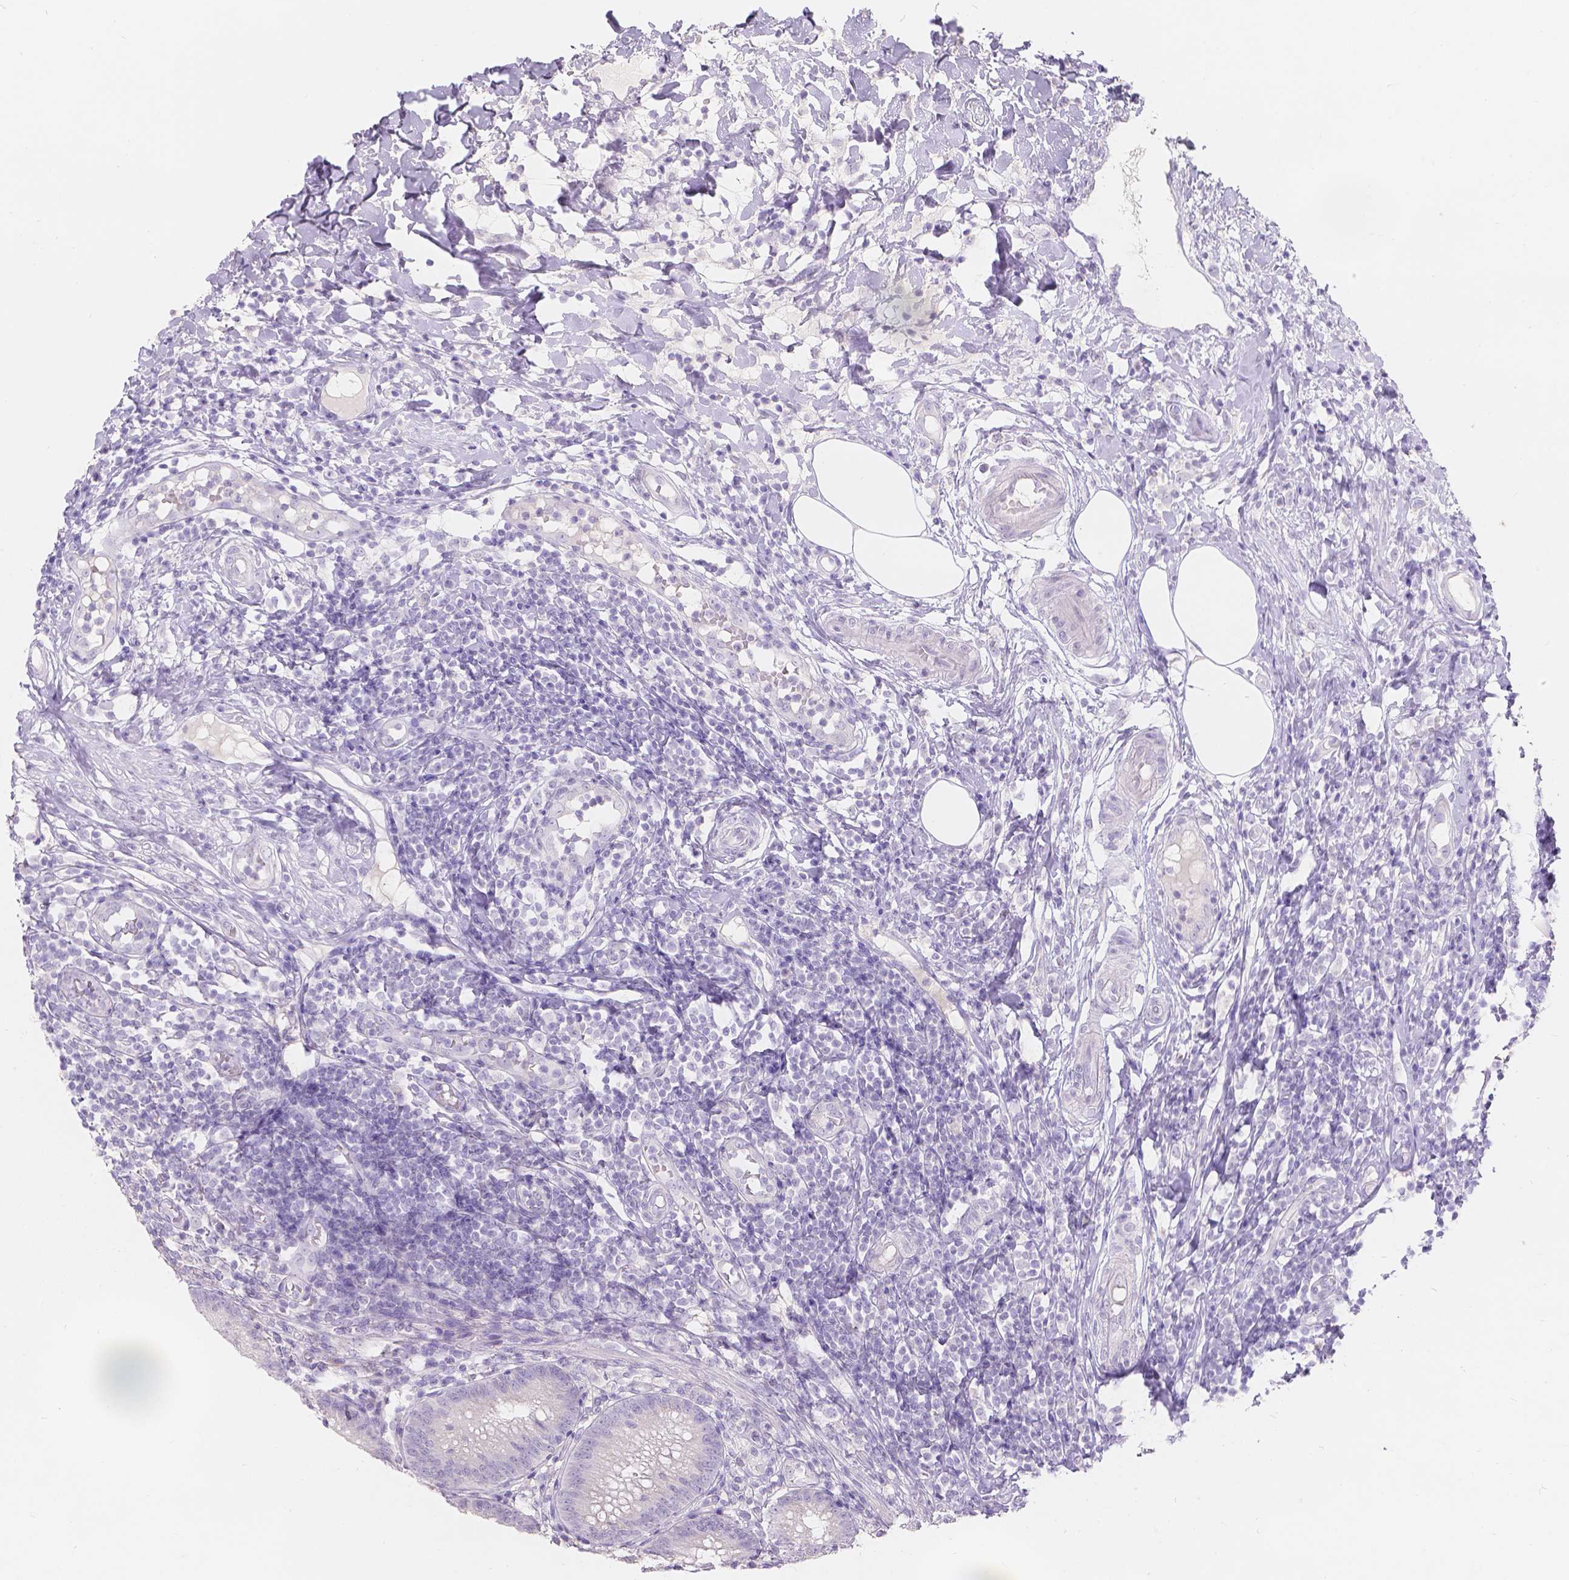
{"staining": {"intensity": "negative", "quantity": "none", "location": "none"}, "tissue": "appendix", "cell_type": "Glandular cells", "image_type": "normal", "snomed": [{"axis": "morphology", "description": "Normal tissue, NOS"}, {"axis": "morphology", "description": "Inflammation, NOS"}, {"axis": "topography", "description": "Appendix"}], "caption": "This is a photomicrograph of immunohistochemistry (IHC) staining of normal appendix, which shows no expression in glandular cells. The staining is performed using DAB (3,3'-diaminobenzidine) brown chromogen with nuclei counter-stained in using hematoxylin.", "gene": "HTN3", "patient": {"sex": "male", "age": 16}}